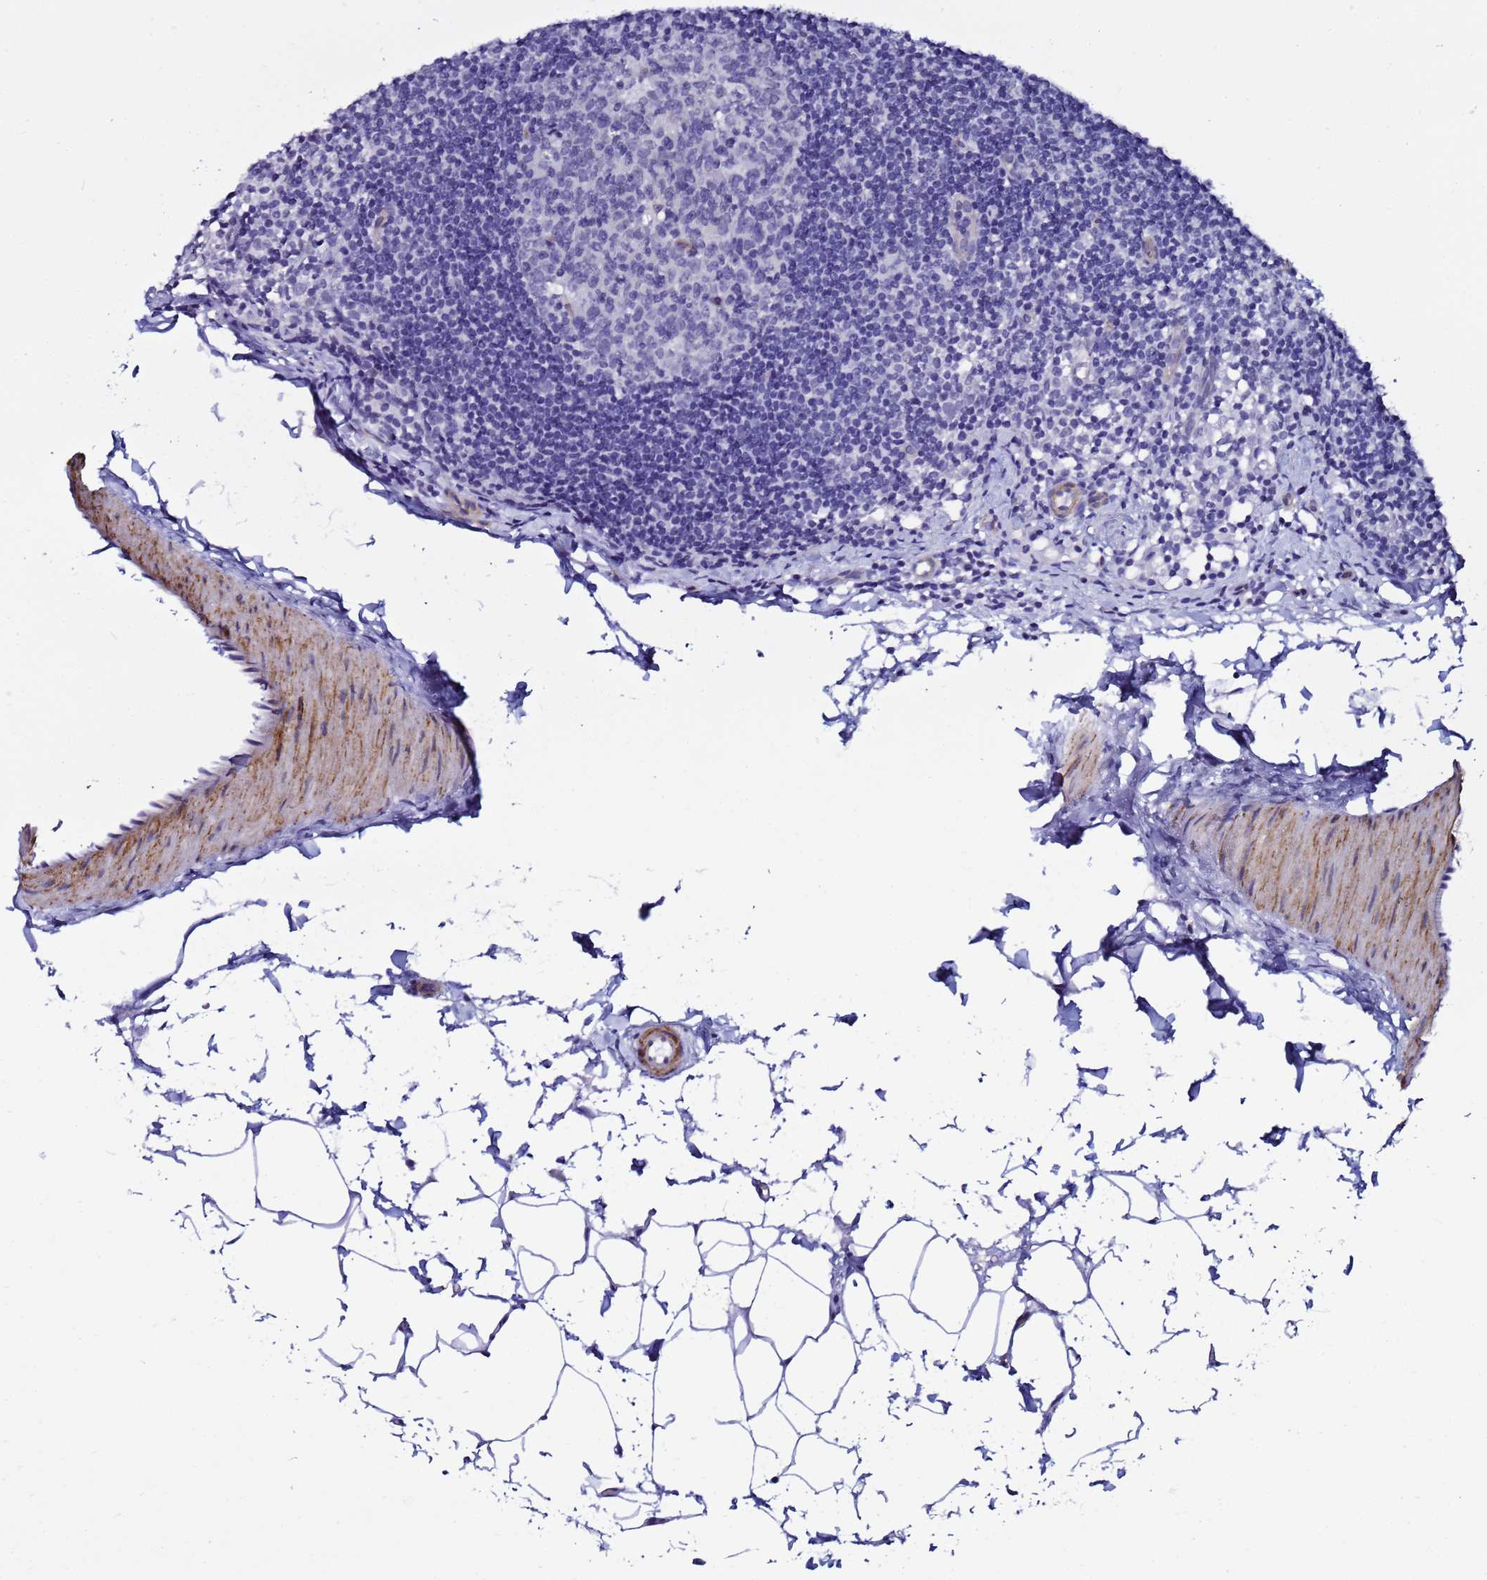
{"staining": {"intensity": "negative", "quantity": "none", "location": "none"}, "tissue": "lymph node", "cell_type": "Germinal center cells", "image_type": "normal", "snomed": [{"axis": "morphology", "description": "Normal tissue, NOS"}, {"axis": "topography", "description": "Lymph node"}], "caption": "This is an immunohistochemistry (IHC) histopathology image of unremarkable lymph node. There is no expression in germinal center cells.", "gene": "DEFB104A", "patient": {"sex": "female", "age": 27}}